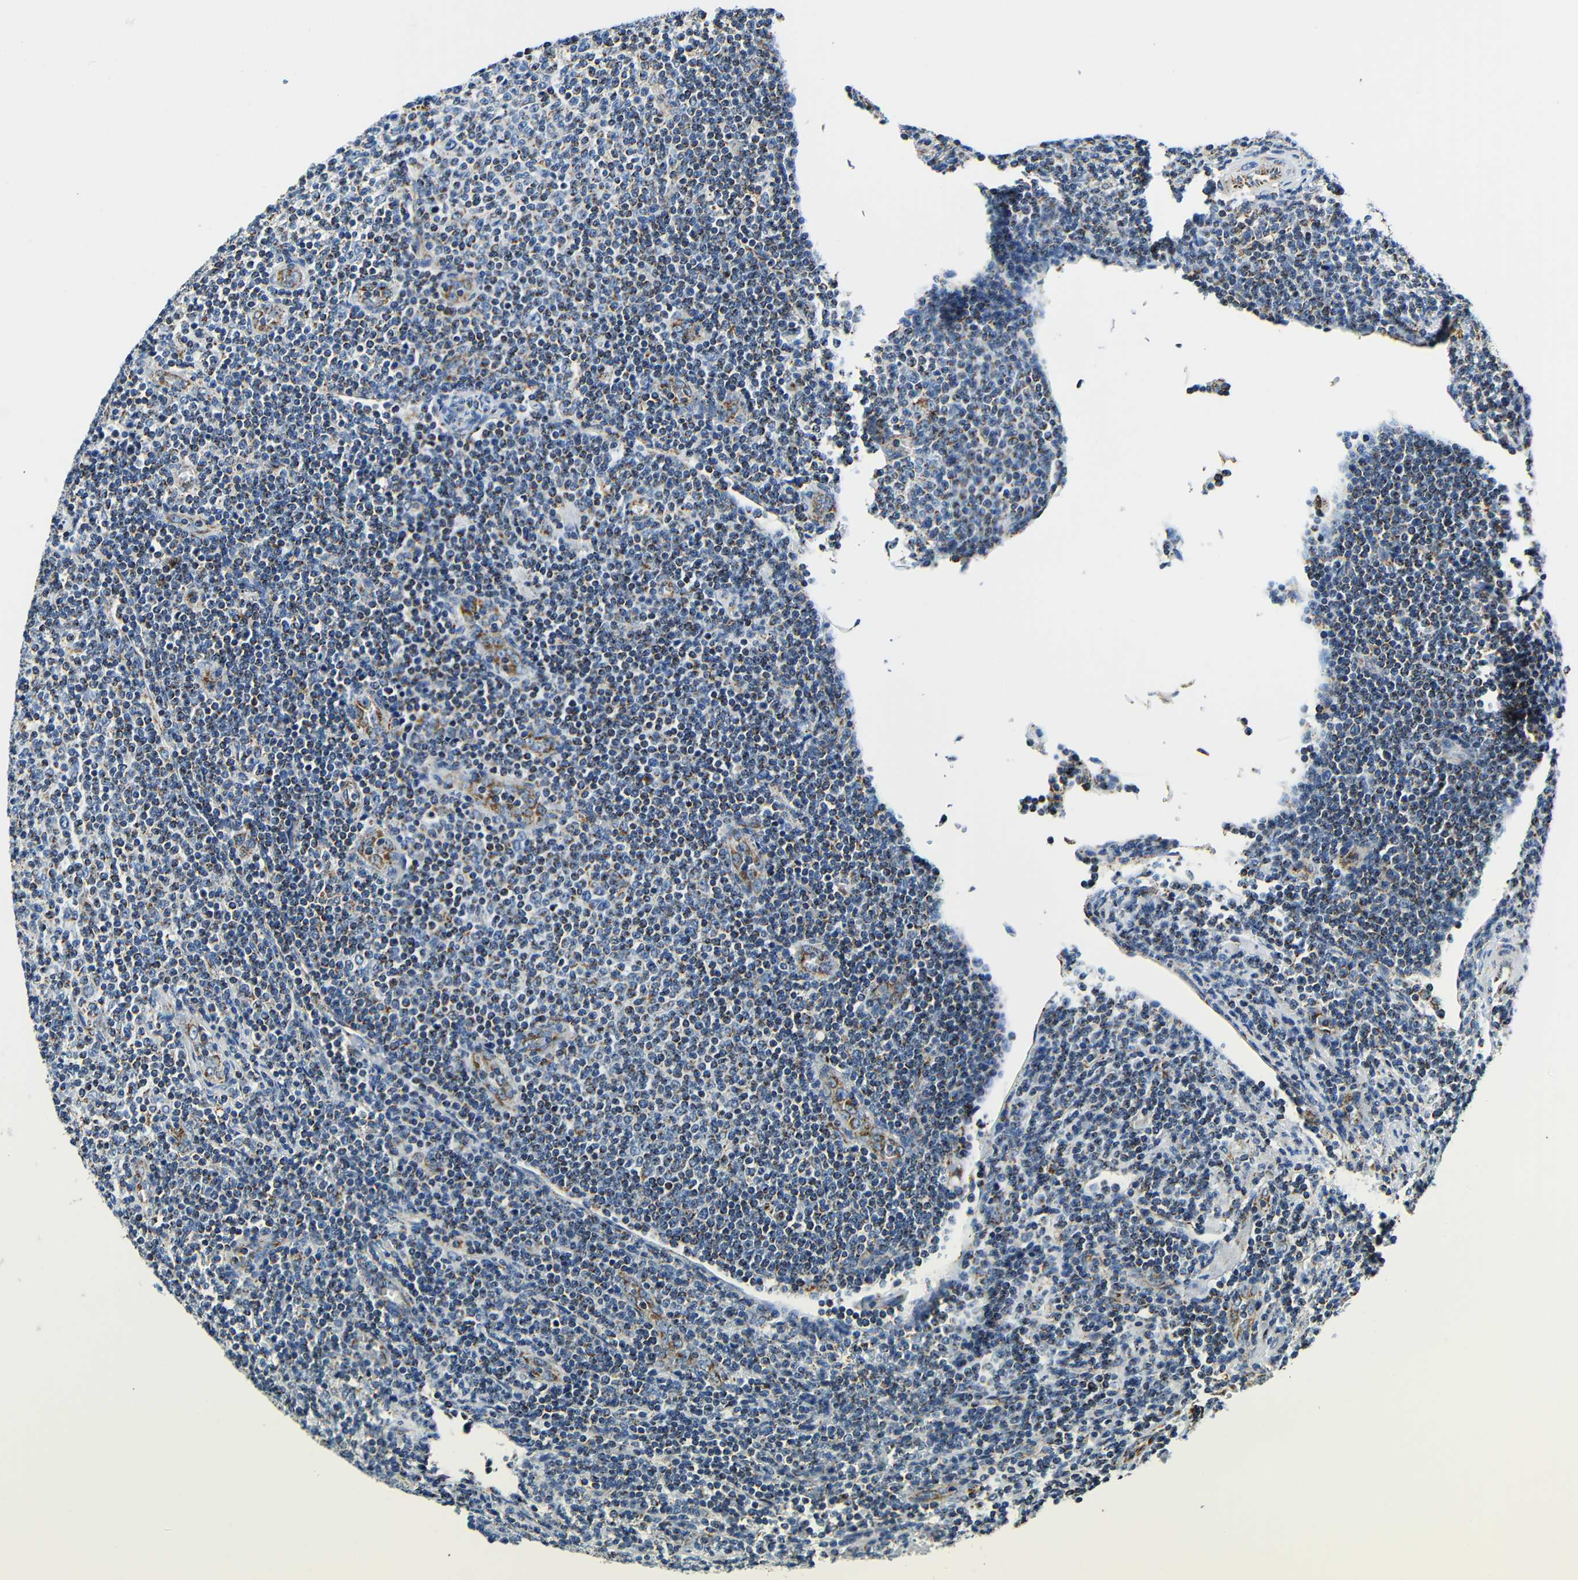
{"staining": {"intensity": "moderate", "quantity": "<25%", "location": "cytoplasmic/membranous"}, "tissue": "lymphoma", "cell_type": "Tumor cells", "image_type": "cancer", "snomed": [{"axis": "morphology", "description": "Malignant lymphoma, non-Hodgkin's type, Low grade"}, {"axis": "topography", "description": "Lymph node"}], "caption": "Protein positivity by IHC exhibits moderate cytoplasmic/membranous staining in approximately <25% of tumor cells in malignant lymphoma, non-Hodgkin's type (low-grade). The protein is shown in brown color, while the nuclei are stained blue.", "gene": "GALNT18", "patient": {"sex": "male", "age": 66}}